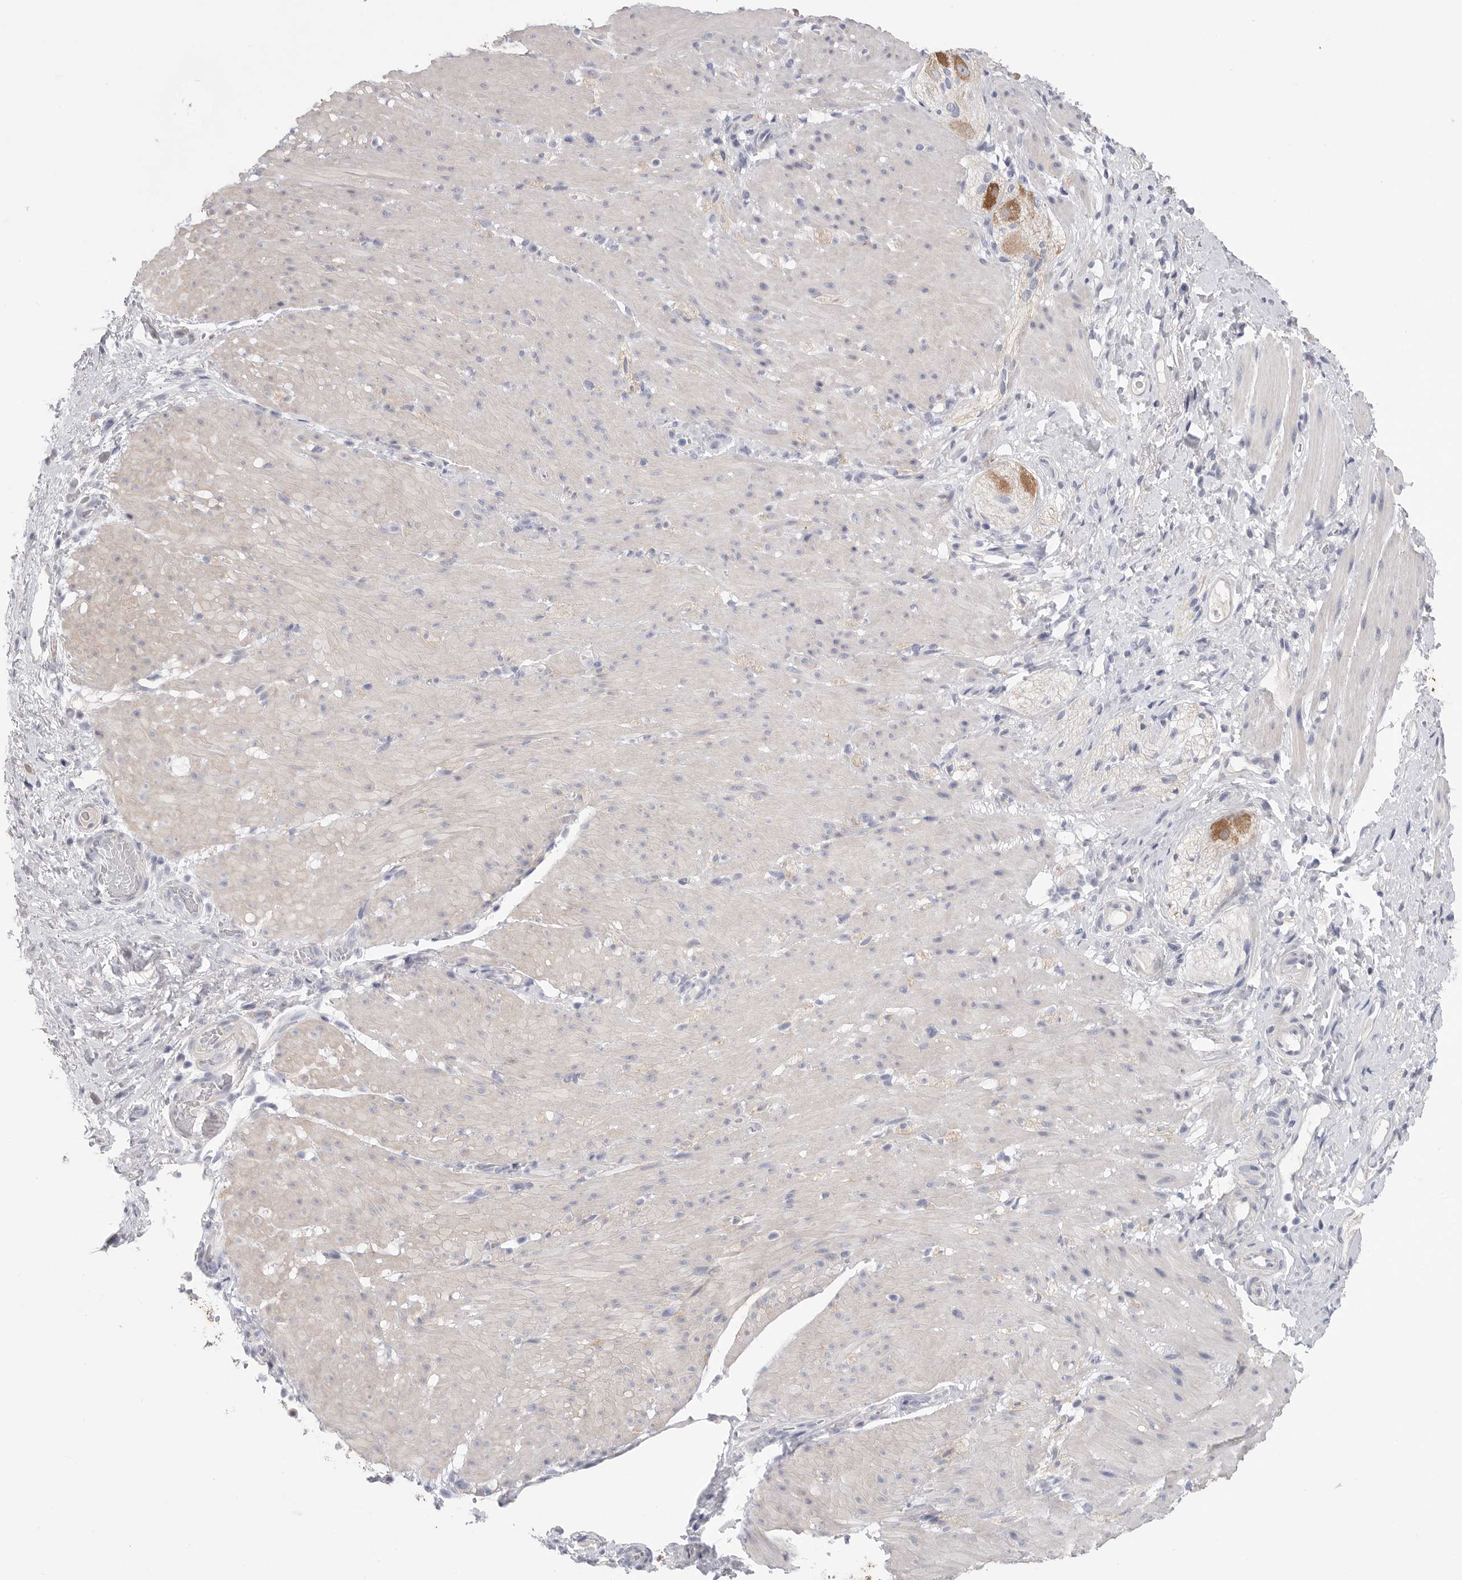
{"staining": {"intensity": "negative", "quantity": "none", "location": "none"}, "tissue": "smooth muscle", "cell_type": "Smooth muscle cells", "image_type": "normal", "snomed": [{"axis": "morphology", "description": "Normal tissue, NOS"}, {"axis": "topography", "description": "Smooth muscle"}, {"axis": "topography", "description": "Small intestine"}], "caption": "Smooth muscle stained for a protein using IHC shows no staining smooth muscle cells.", "gene": "CAMK2B", "patient": {"sex": "female", "age": 84}}